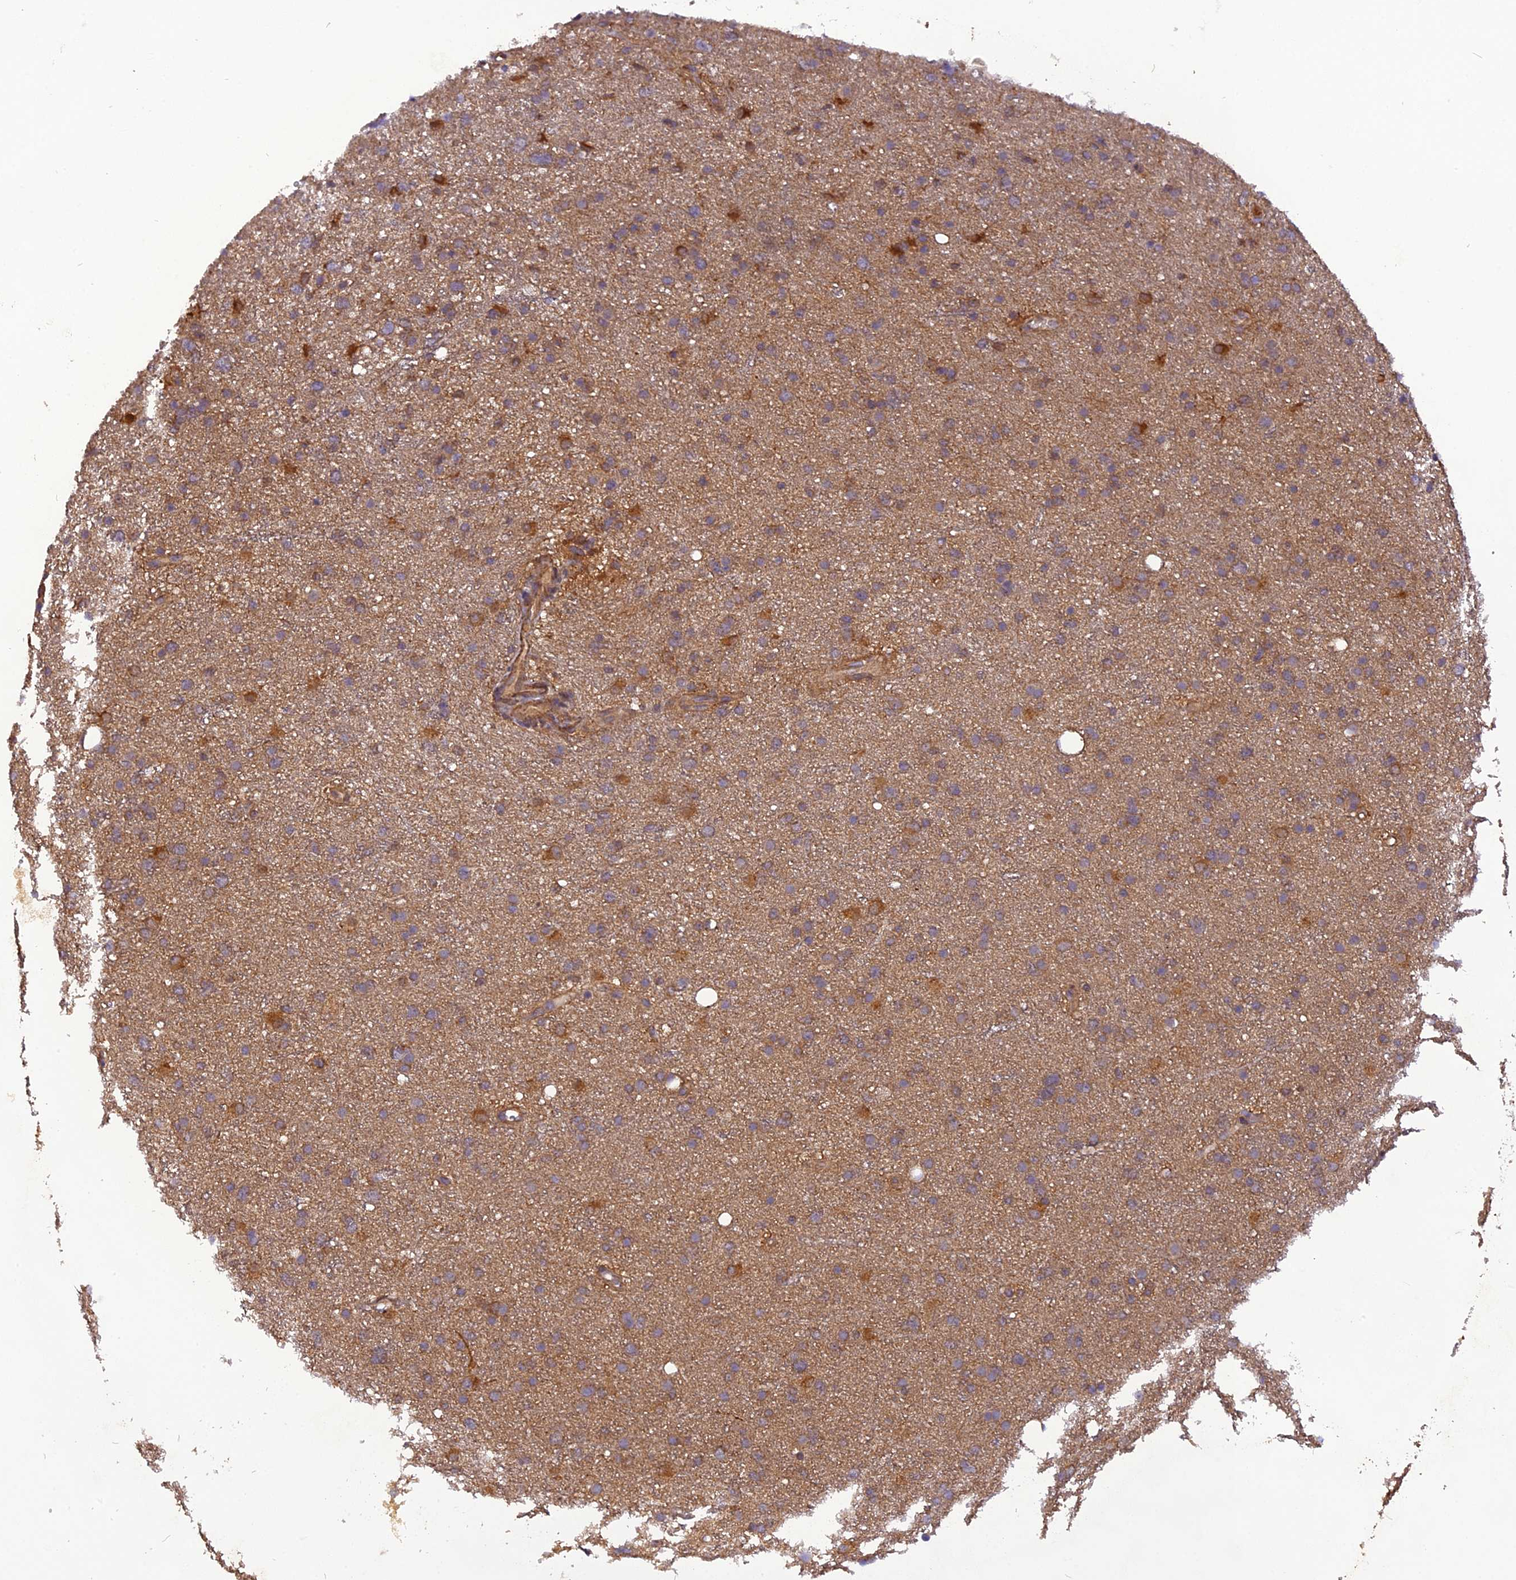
{"staining": {"intensity": "moderate", "quantity": "<25%", "location": "cytoplasmic/membranous"}, "tissue": "glioma", "cell_type": "Tumor cells", "image_type": "cancer", "snomed": [{"axis": "morphology", "description": "Glioma, malignant, Low grade"}, {"axis": "topography", "description": "Cerebral cortex"}], "caption": "Protein expression analysis of human malignant glioma (low-grade) reveals moderate cytoplasmic/membranous positivity in about <25% of tumor cells.", "gene": "STOML1", "patient": {"sex": "female", "age": 39}}